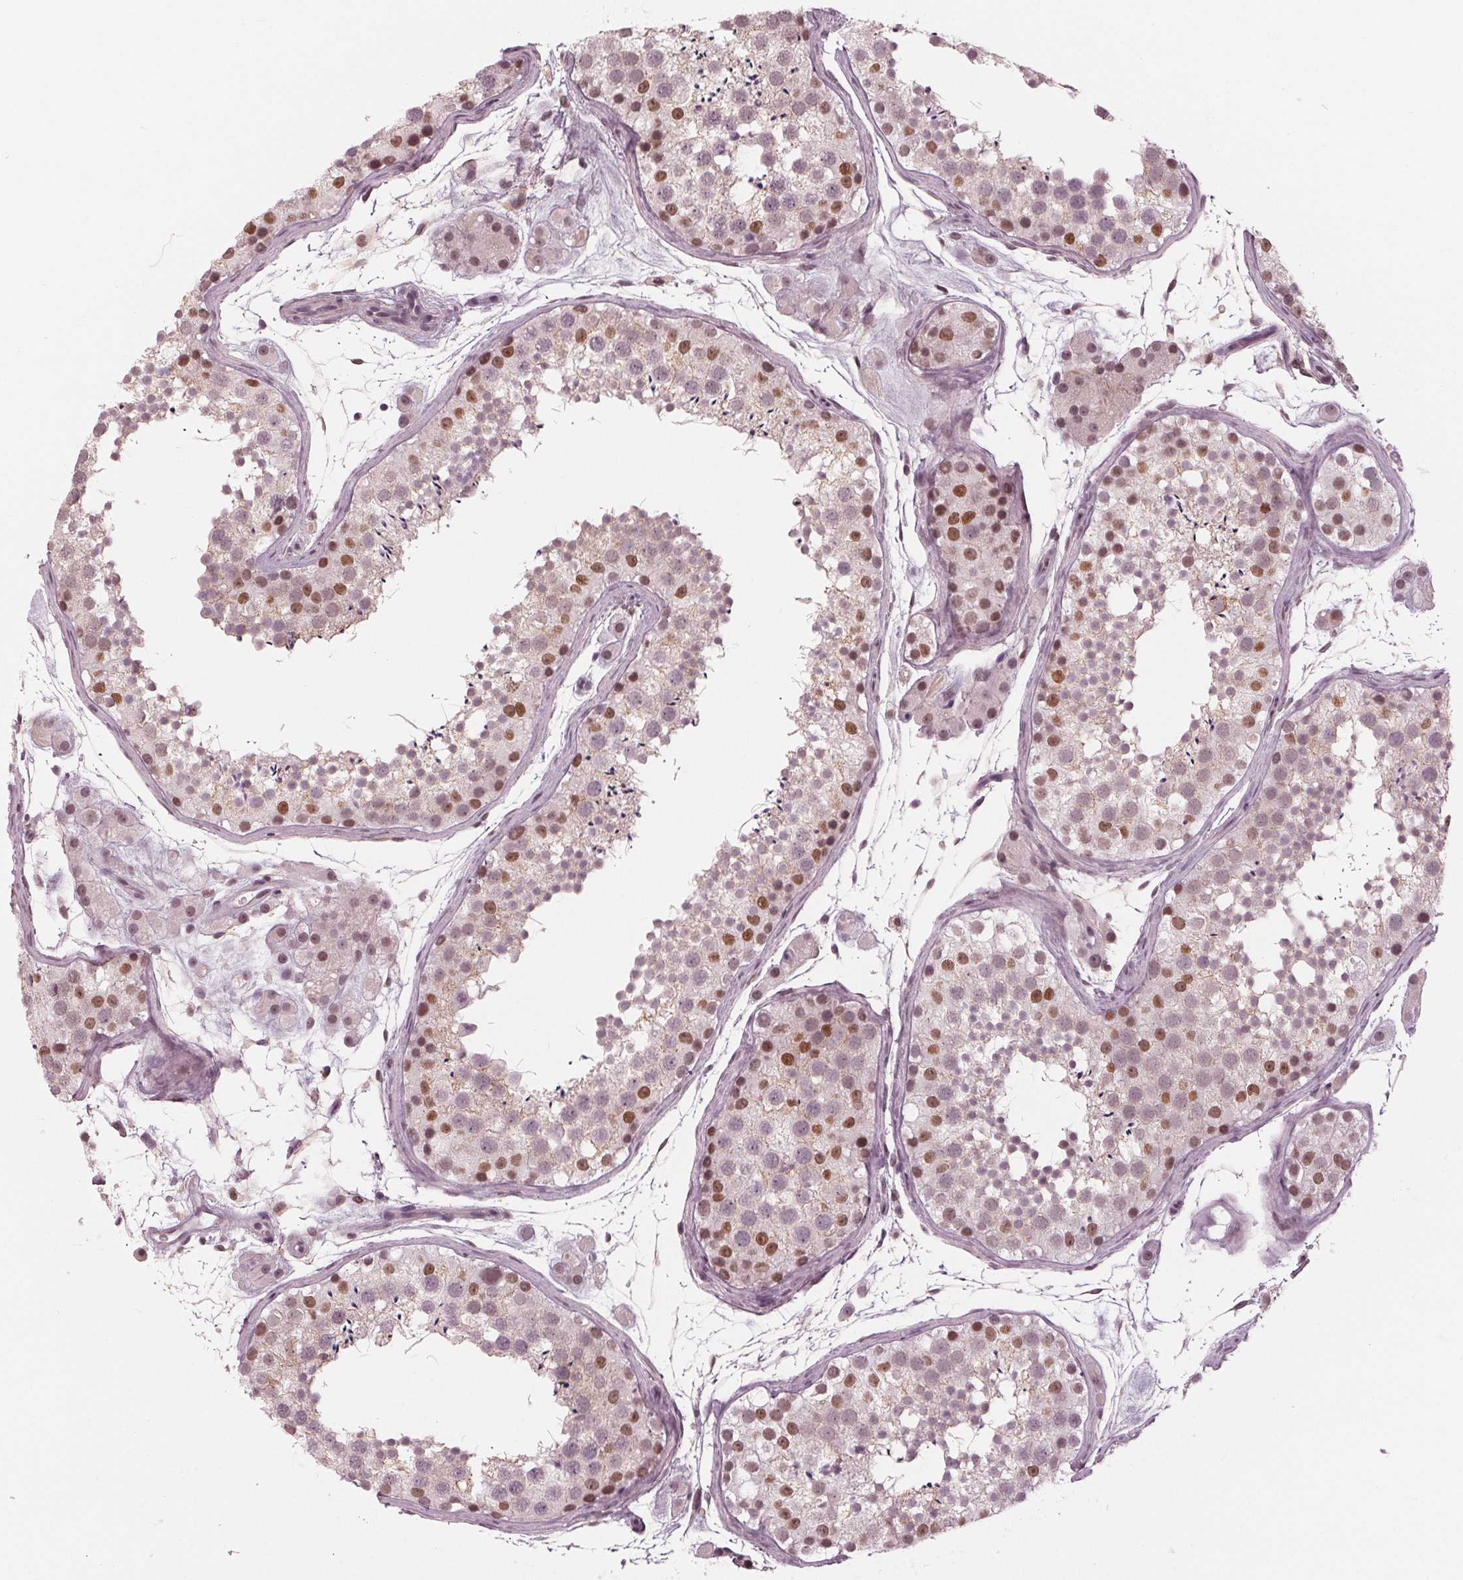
{"staining": {"intensity": "moderate", "quantity": "25%-75%", "location": "nuclear"}, "tissue": "testis", "cell_type": "Cells in seminiferous ducts", "image_type": "normal", "snomed": [{"axis": "morphology", "description": "Normal tissue, NOS"}, {"axis": "topography", "description": "Testis"}], "caption": "Testis stained with DAB immunohistochemistry displays medium levels of moderate nuclear expression in about 25%-75% of cells in seminiferous ducts.", "gene": "DNMT3L", "patient": {"sex": "male", "age": 41}}